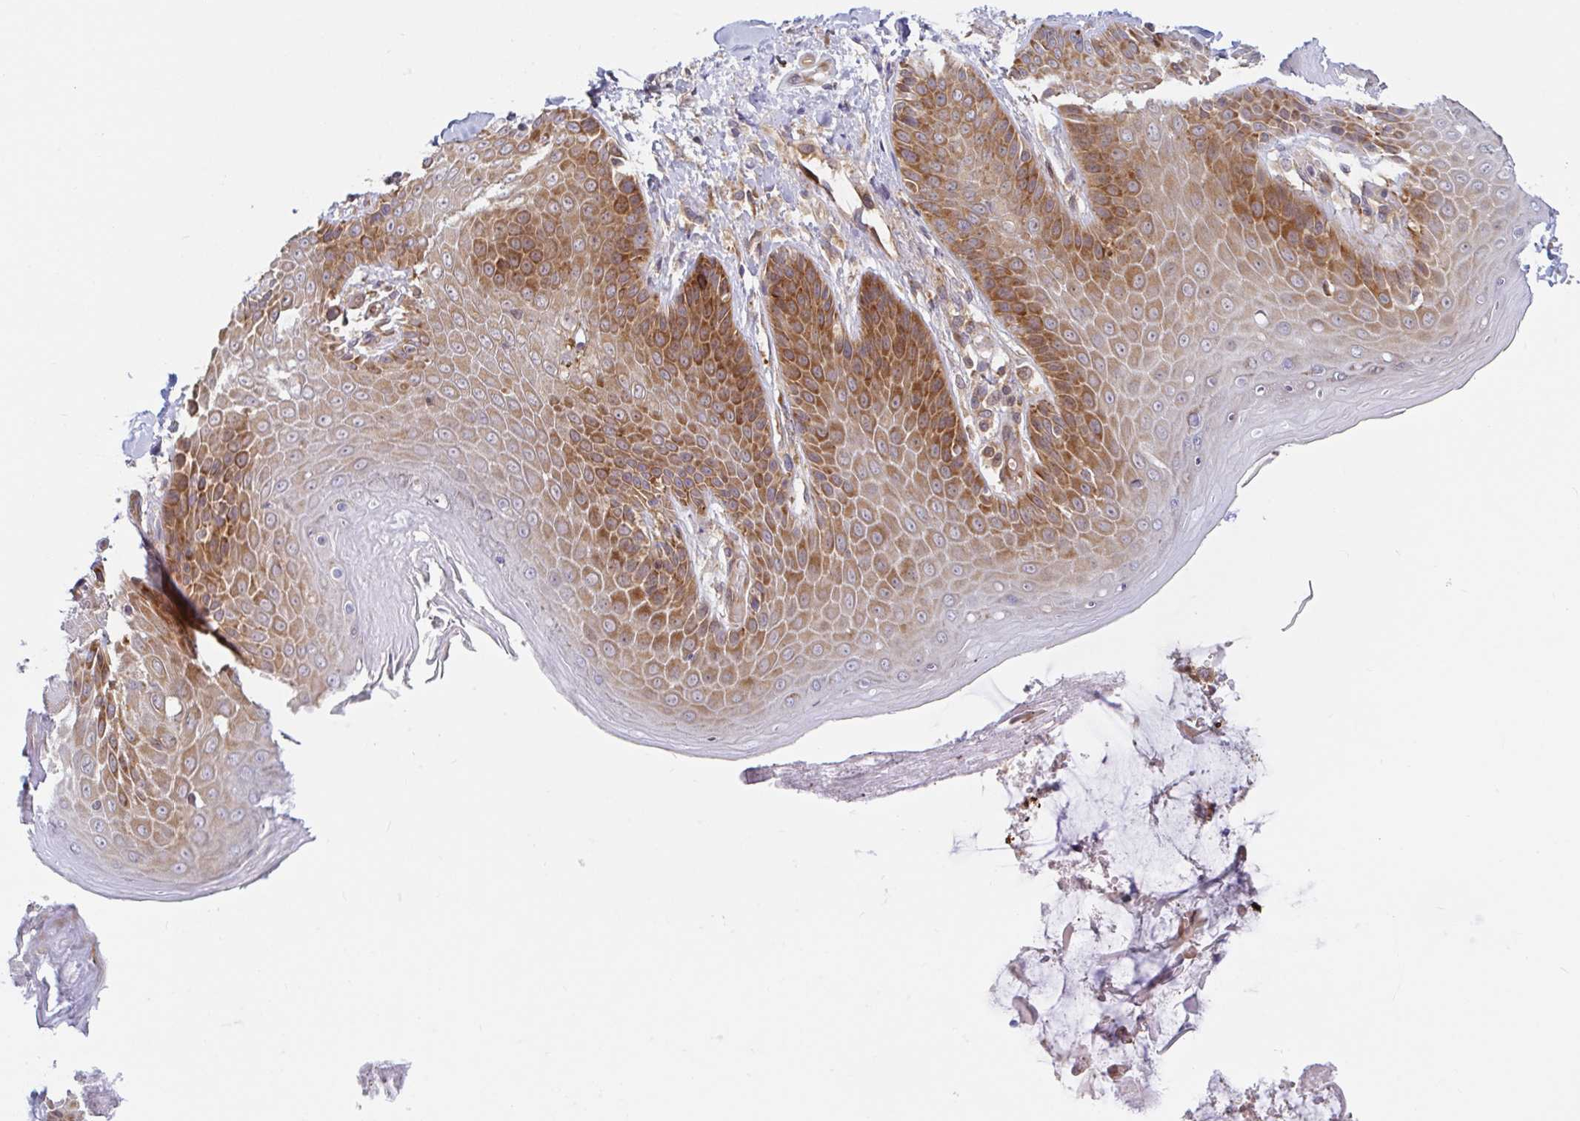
{"staining": {"intensity": "strong", "quantity": "25%-75%", "location": "cytoplasmic/membranous"}, "tissue": "skin", "cell_type": "Epidermal cells", "image_type": "normal", "snomed": [{"axis": "morphology", "description": "Normal tissue, NOS"}, {"axis": "topography", "description": "Anal"}, {"axis": "topography", "description": "Peripheral nerve tissue"}], "caption": "IHC (DAB) staining of normal skin displays strong cytoplasmic/membranous protein expression in about 25%-75% of epidermal cells.", "gene": "LARP1", "patient": {"sex": "male", "age": 51}}